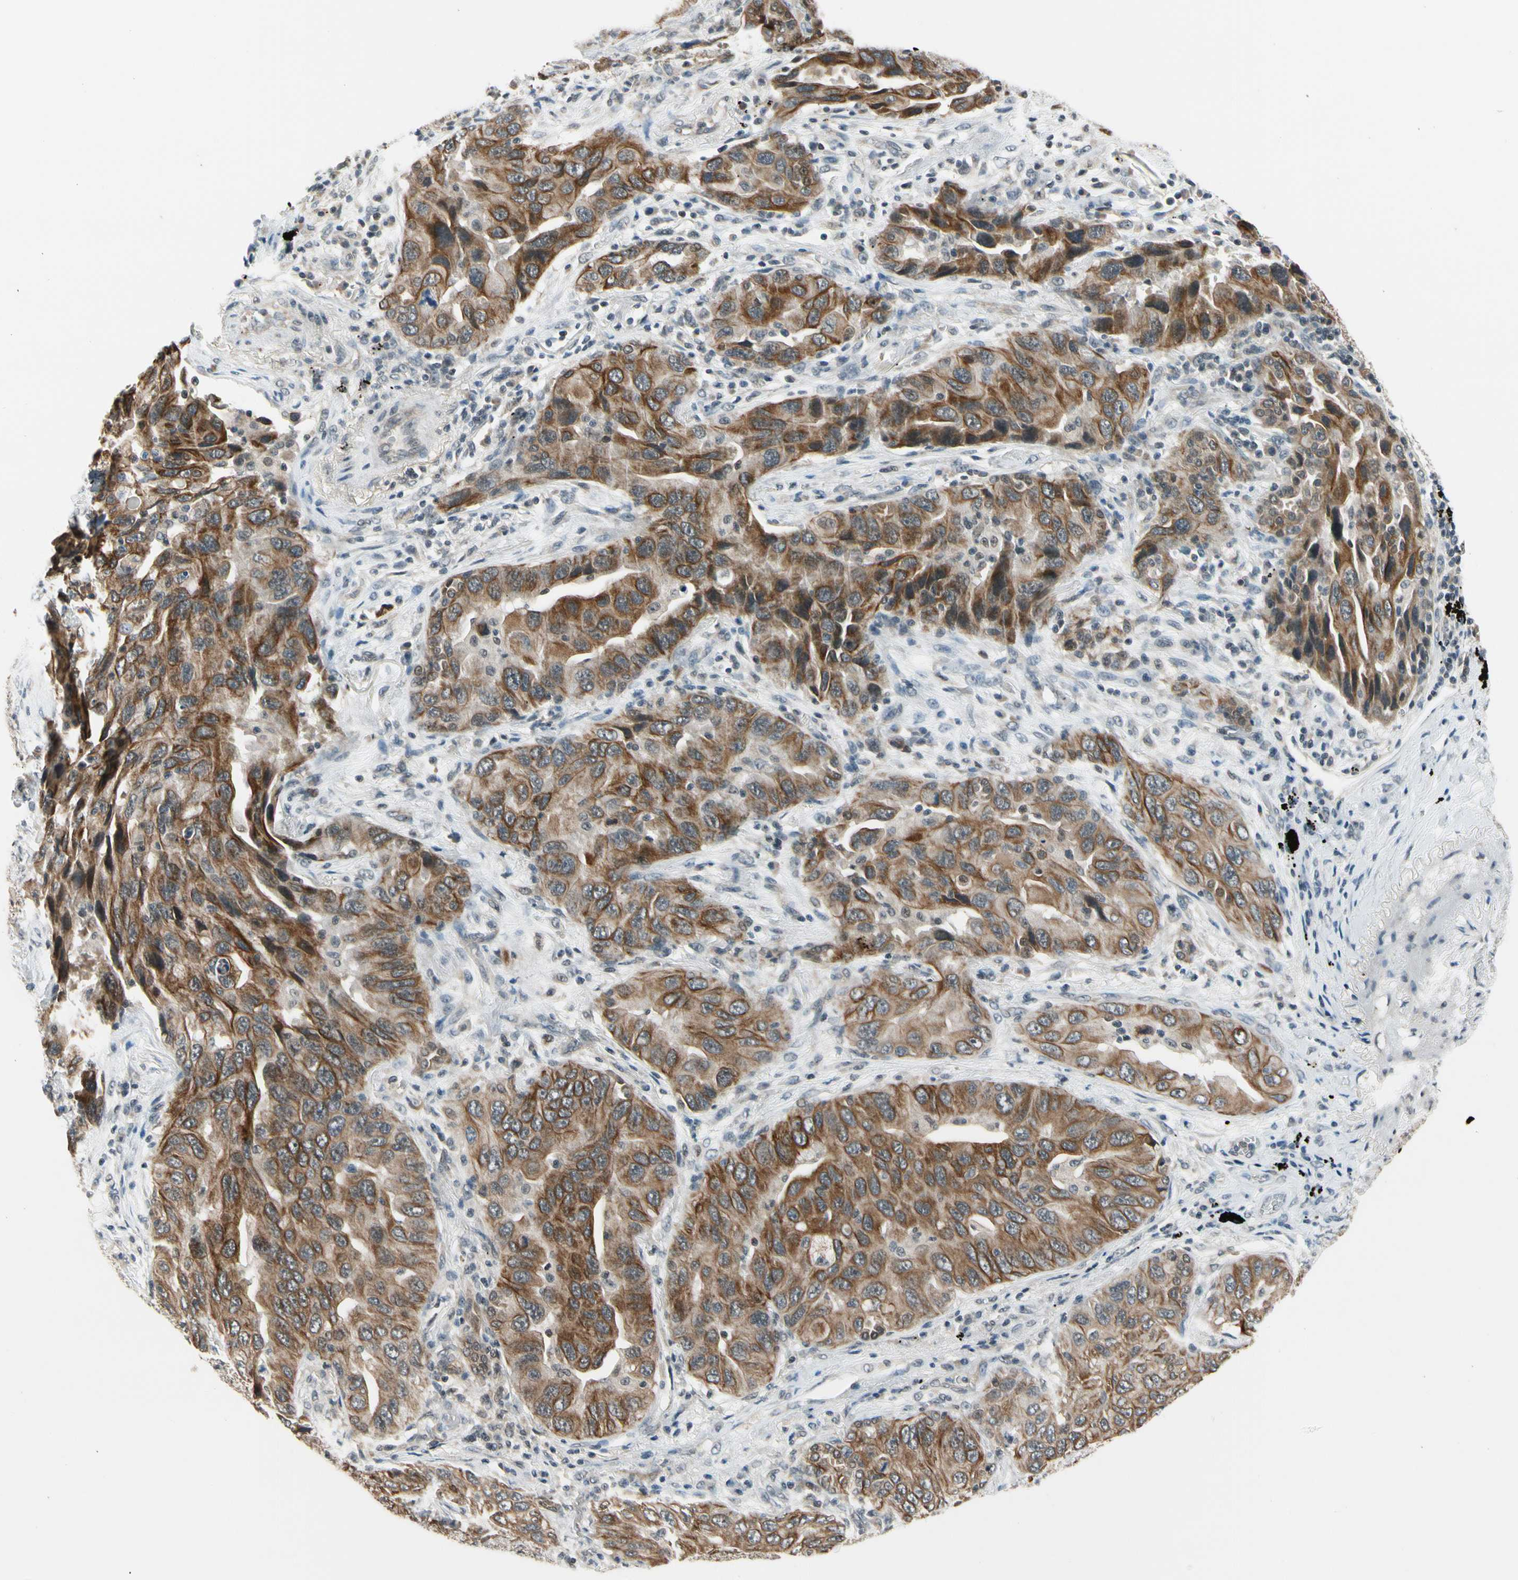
{"staining": {"intensity": "strong", "quantity": ">75%", "location": "cytoplasmic/membranous"}, "tissue": "lung cancer", "cell_type": "Tumor cells", "image_type": "cancer", "snomed": [{"axis": "morphology", "description": "Adenocarcinoma, NOS"}, {"axis": "topography", "description": "Lung"}], "caption": "A histopathology image of adenocarcinoma (lung) stained for a protein demonstrates strong cytoplasmic/membranous brown staining in tumor cells.", "gene": "TAF12", "patient": {"sex": "female", "age": 65}}